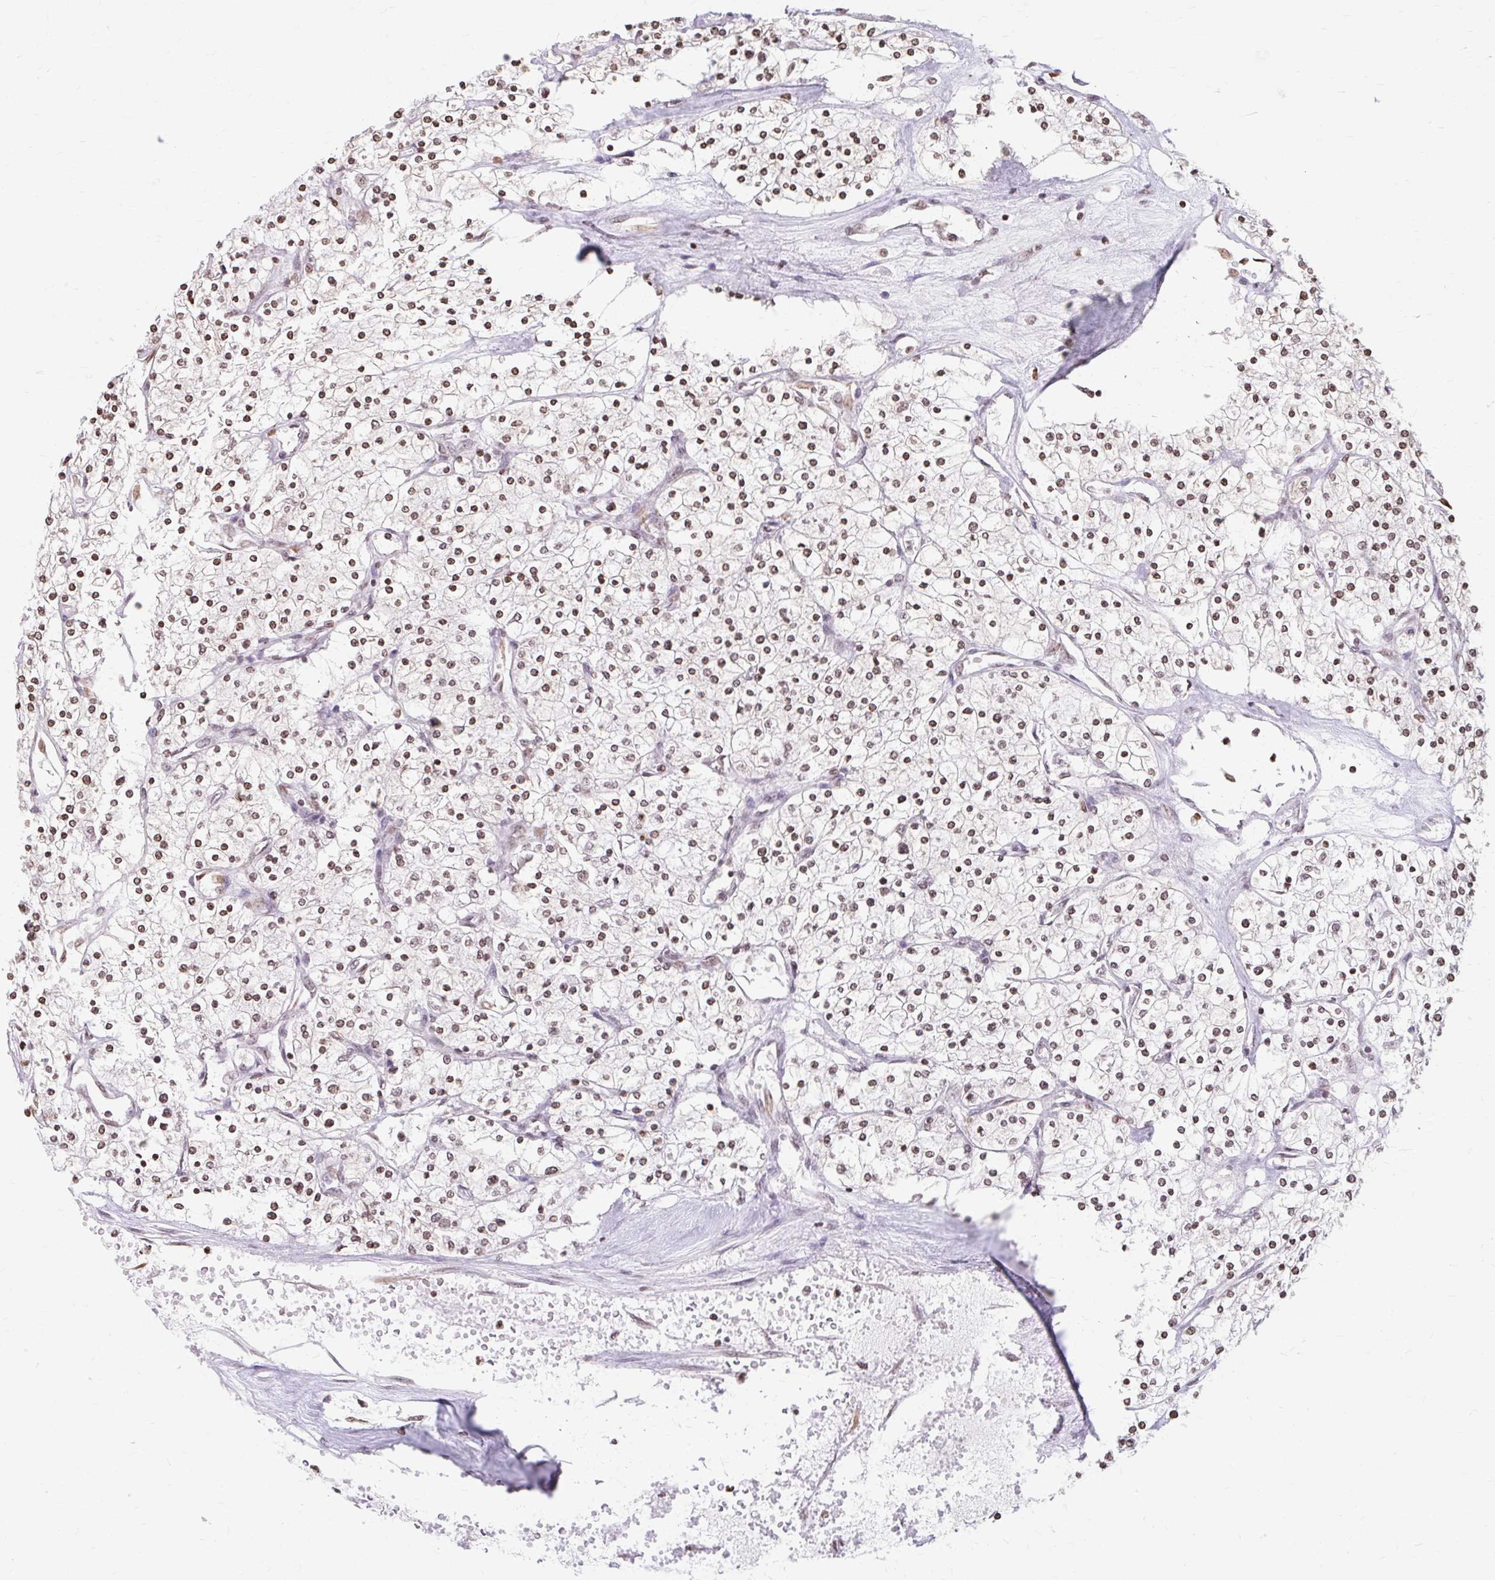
{"staining": {"intensity": "moderate", "quantity": ">75%", "location": "nuclear"}, "tissue": "renal cancer", "cell_type": "Tumor cells", "image_type": "cancer", "snomed": [{"axis": "morphology", "description": "Adenocarcinoma, NOS"}, {"axis": "topography", "description": "Kidney"}], "caption": "Protein expression analysis of human renal adenocarcinoma reveals moderate nuclear staining in approximately >75% of tumor cells.", "gene": "ORC3", "patient": {"sex": "male", "age": 80}}